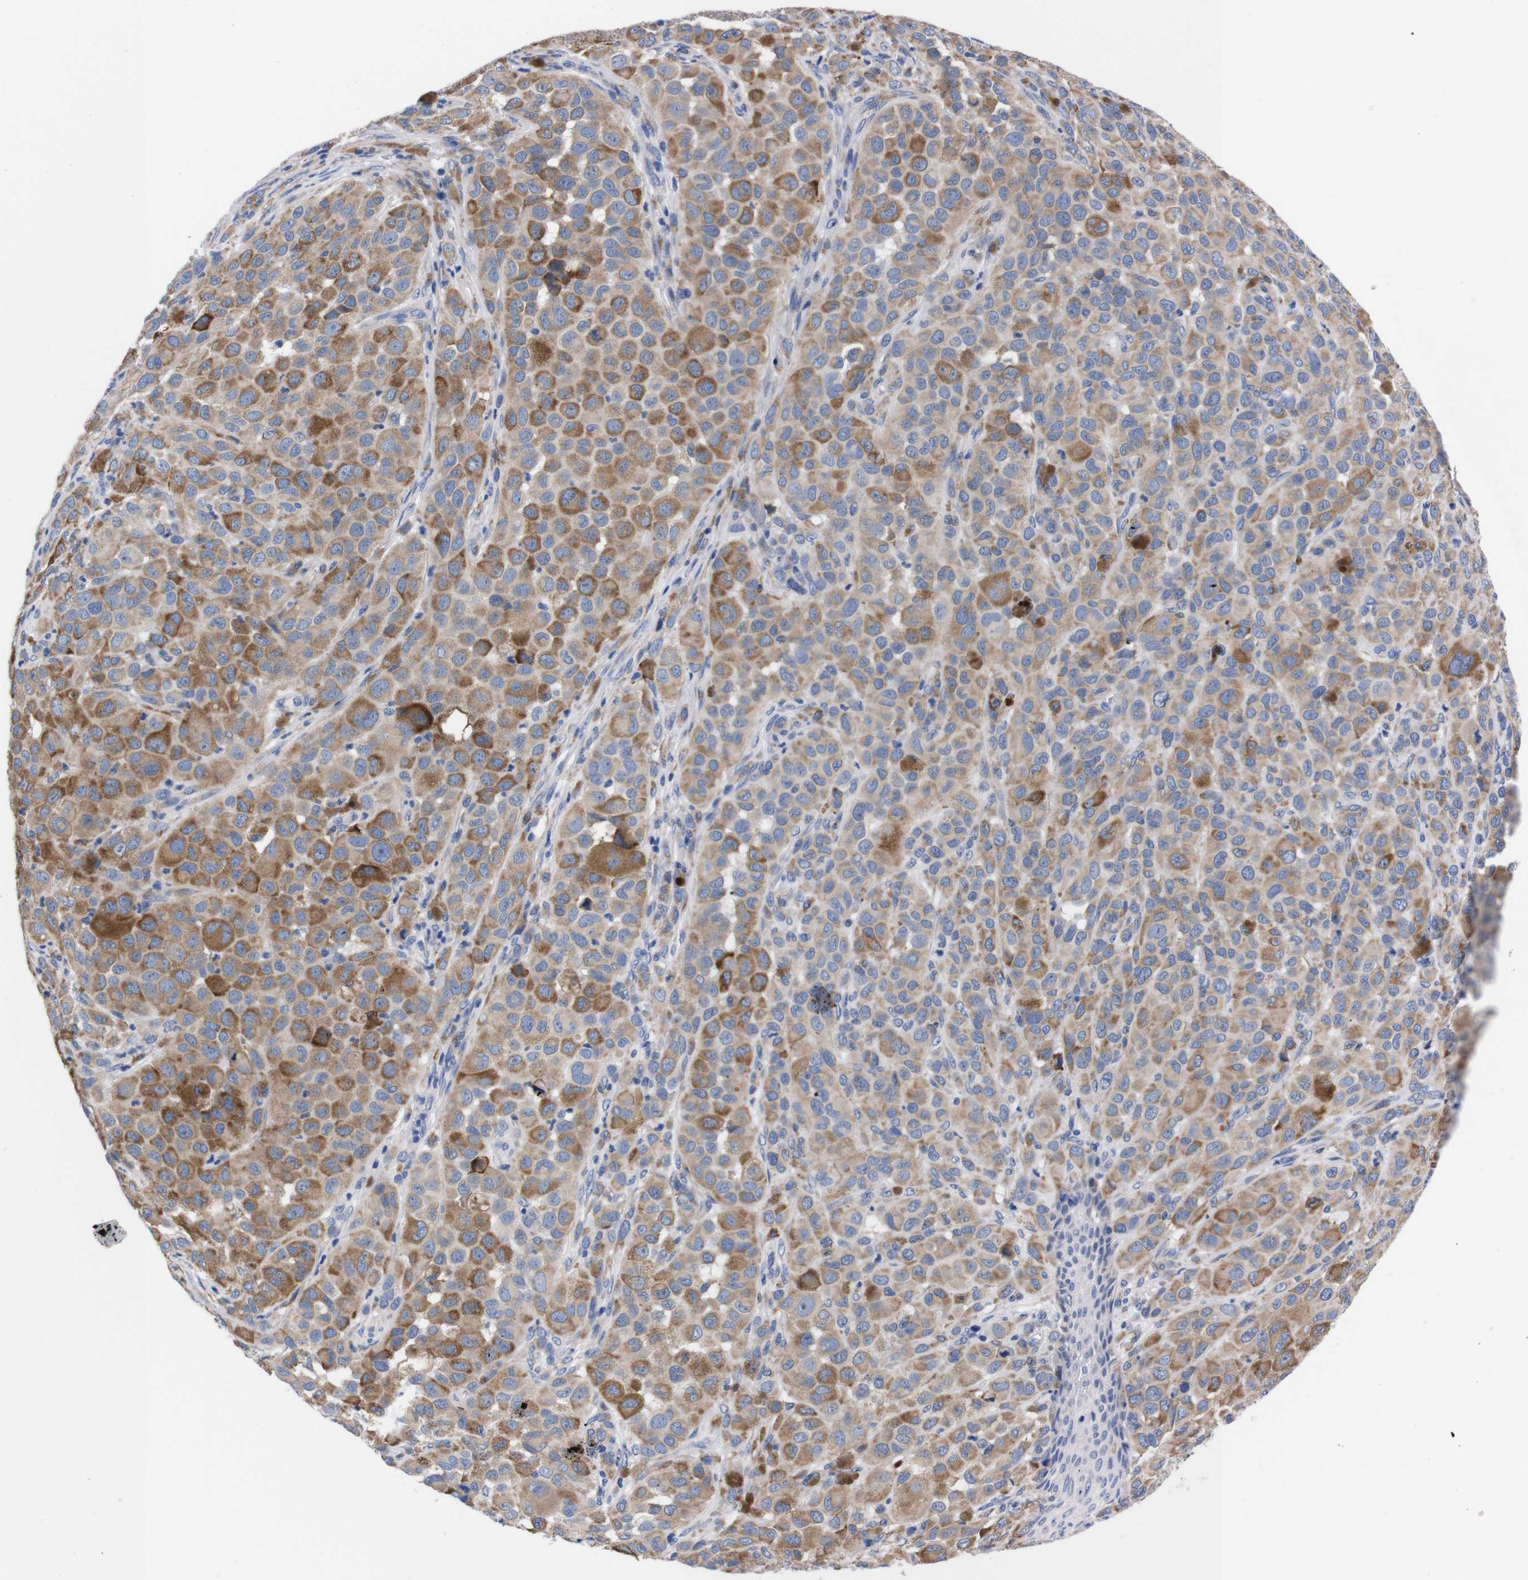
{"staining": {"intensity": "moderate", "quantity": ">75%", "location": "cytoplasmic/membranous"}, "tissue": "melanoma", "cell_type": "Tumor cells", "image_type": "cancer", "snomed": [{"axis": "morphology", "description": "Malignant melanoma, NOS"}, {"axis": "topography", "description": "Skin"}], "caption": "DAB immunohistochemical staining of melanoma exhibits moderate cytoplasmic/membranous protein expression in about >75% of tumor cells.", "gene": "NEBL", "patient": {"sex": "male", "age": 96}}